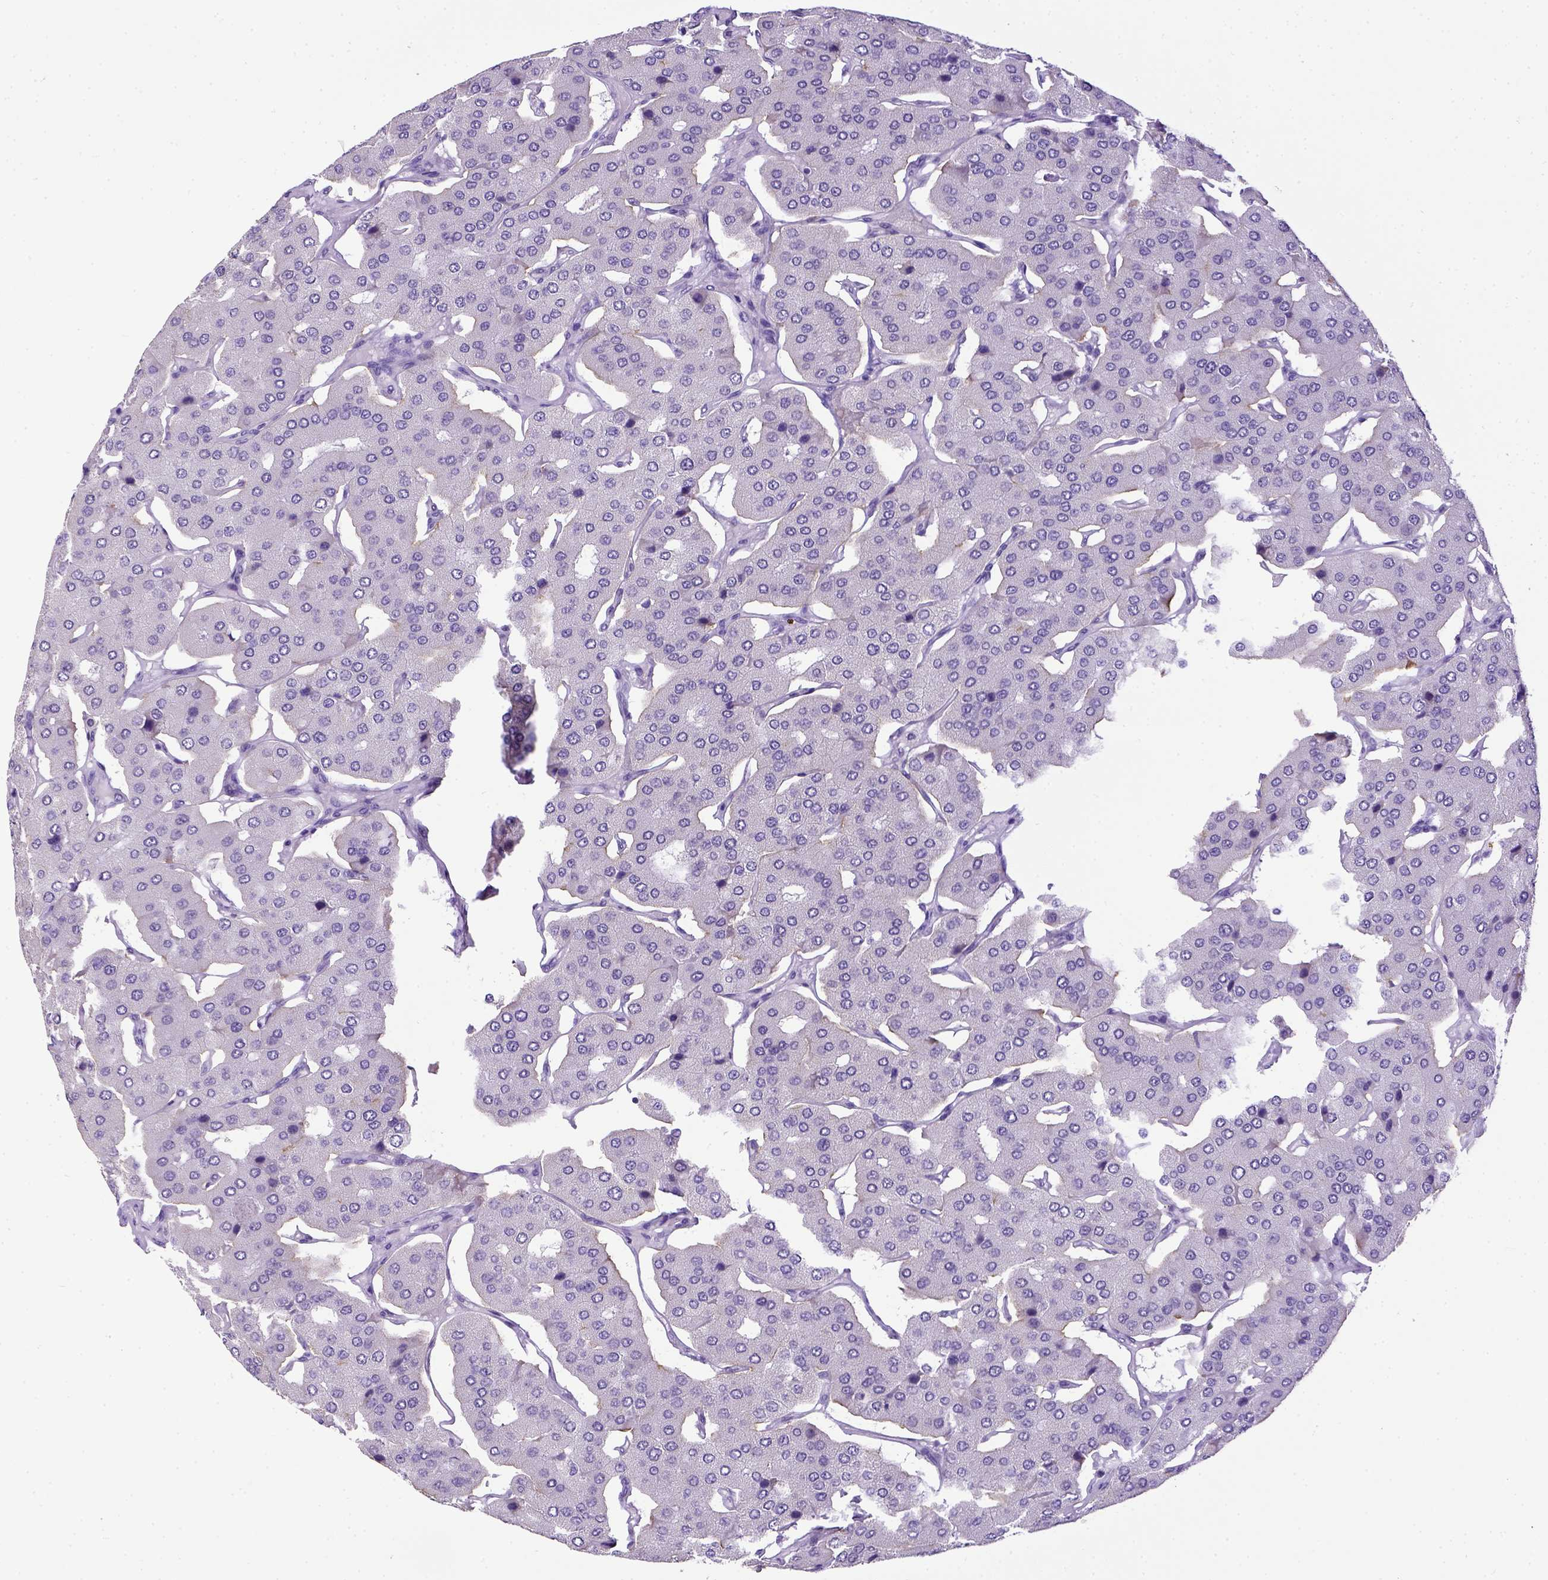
{"staining": {"intensity": "negative", "quantity": "none", "location": "none"}, "tissue": "parathyroid gland", "cell_type": "Glandular cells", "image_type": "normal", "snomed": [{"axis": "morphology", "description": "Normal tissue, NOS"}, {"axis": "morphology", "description": "Adenoma, NOS"}, {"axis": "topography", "description": "Parathyroid gland"}], "caption": "Immunohistochemical staining of unremarkable human parathyroid gland displays no significant positivity in glandular cells. The staining is performed using DAB (3,3'-diaminobenzidine) brown chromogen with nuclei counter-stained in using hematoxylin.", "gene": "ESR1", "patient": {"sex": "female", "age": 86}}